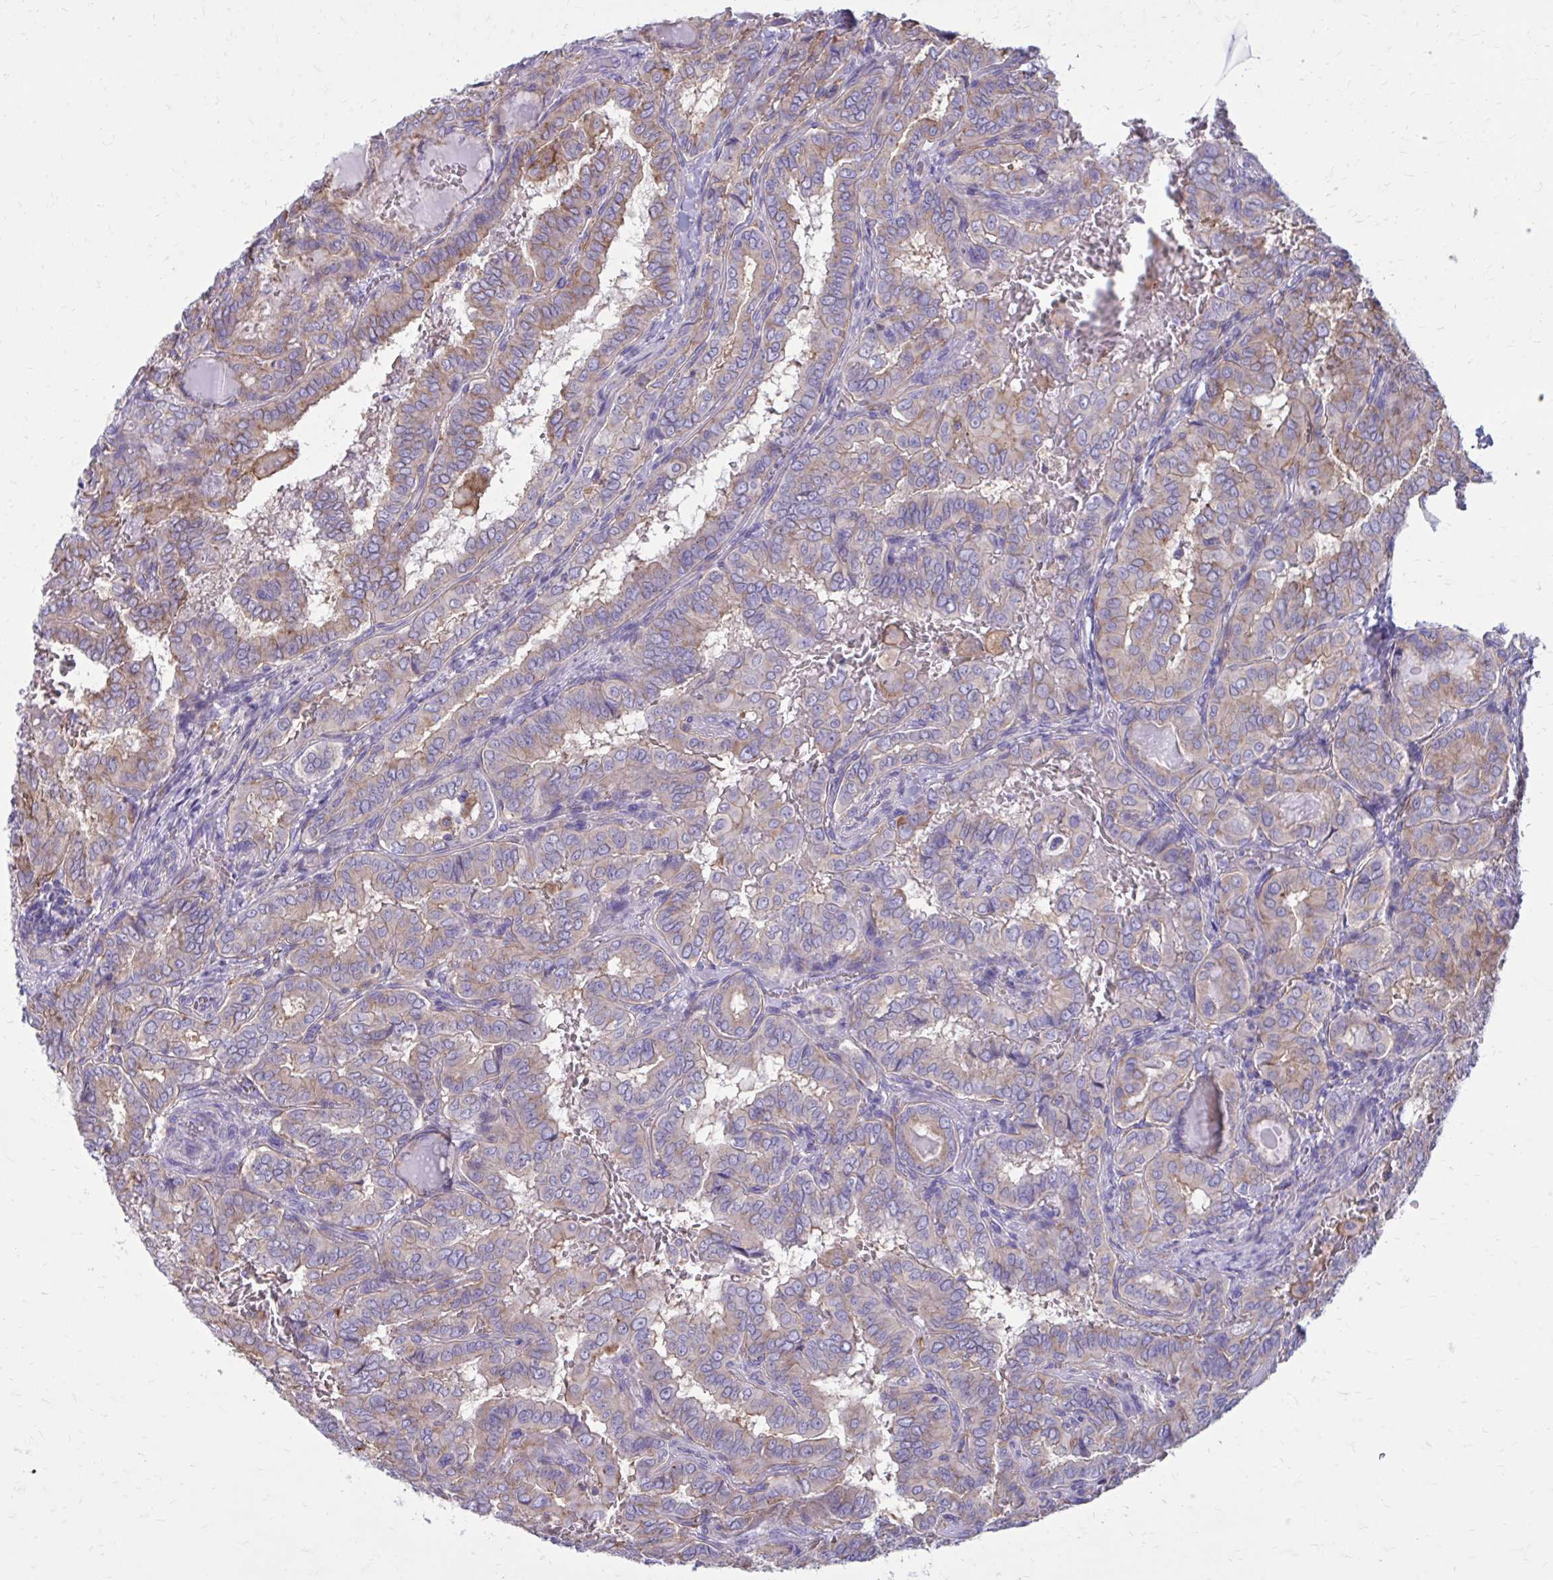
{"staining": {"intensity": "weak", "quantity": "<25%", "location": "cytoplasmic/membranous"}, "tissue": "thyroid cancer", "cell_type": "Tumor cells", "image_type": "cancer", "snomed": [{"axis": "morphology", "description": "Papillary adenocarcinoma, NOS"}, {"axis": "topography", "description": "Thyroid gland"}], "caption": "The photomicrograph exhibits no significant positivity in tumor cells of thyroid cancer.", "gene": "CLTA", "patient": {"sex": "female", "age": 46}}